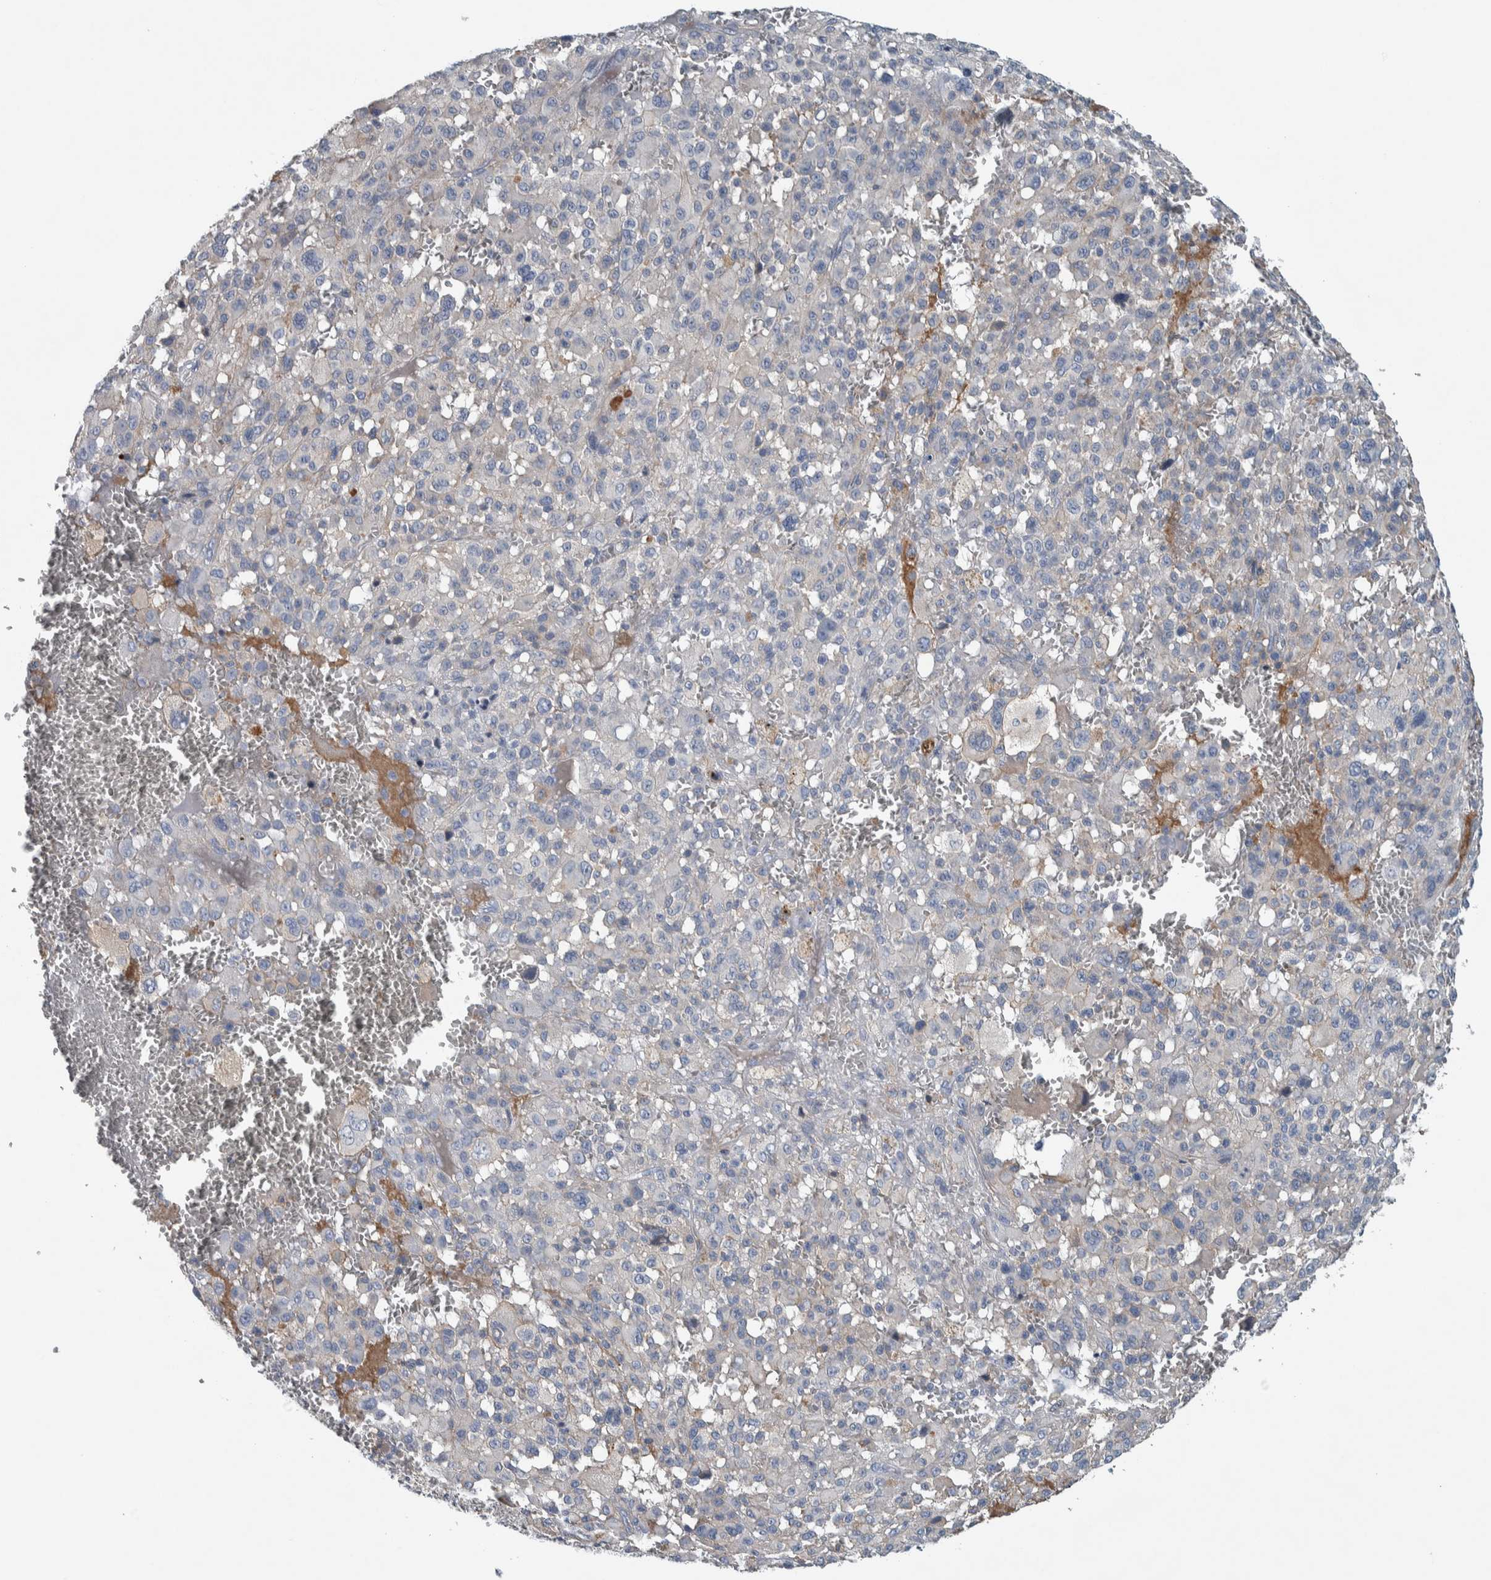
{"staining": {"intensity": "negative", "quantity": "none", "location": "none"}, "tissue": "melanoma", "cell_type": "Tumor cells", "image_type": "cancer", "snomed": [{"axis": "morphology", "description": "Malignant melanoma, Metastatic site"}, {"axis": "topography", "description": "Skin"}], "caption": "Tumor cells are negative for brown protein staining in malignant melanoma (metastatic site).", "gene": "SERPINC1", "patient": {"sex": "female", "age": 74}}